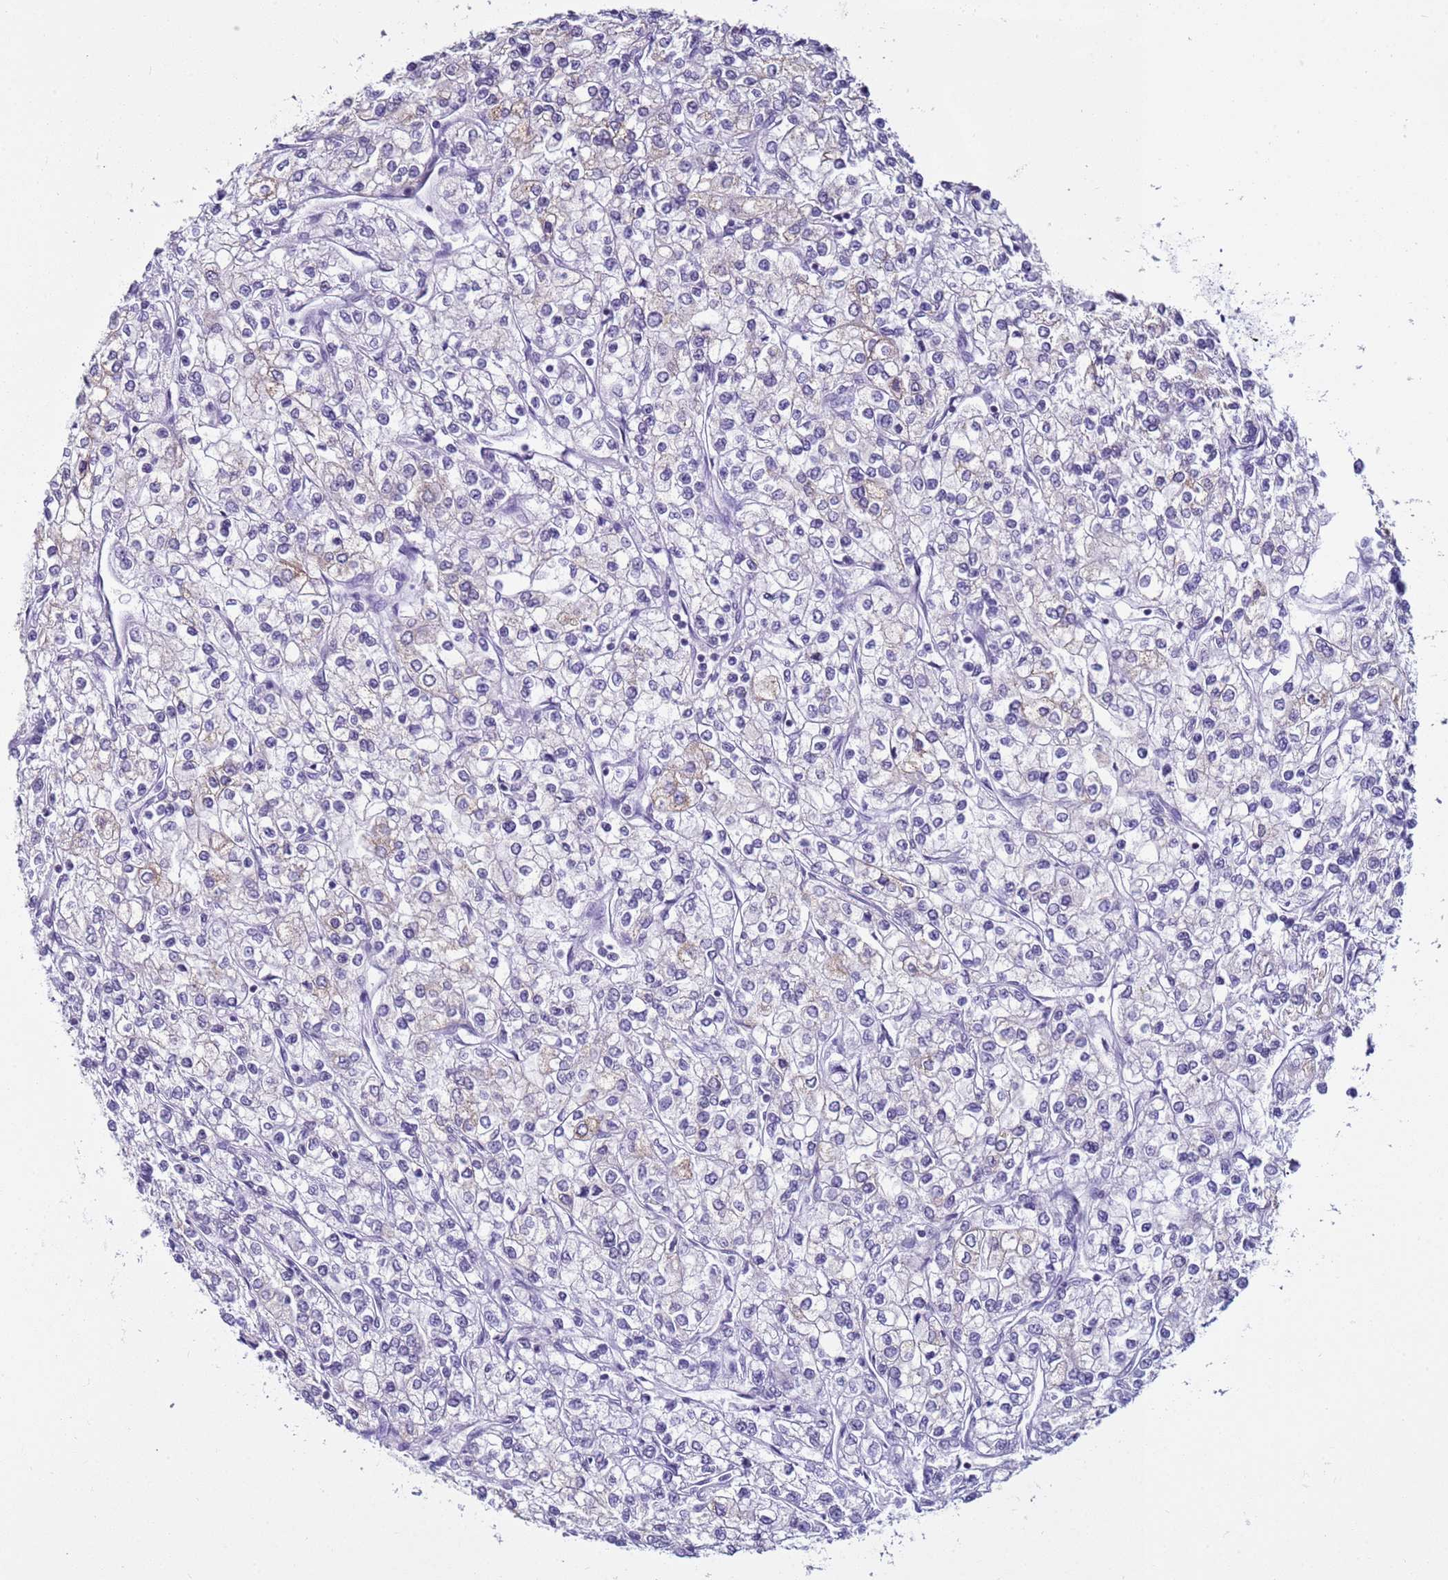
{"staining": {"intensity": "negative", "quantity": "none", "location": "none"}, "tissue": "renal cancer", "cell_type": "Tumor cells", "image_type": "cancer", "snomed": [{"axis": "morphology", "description": "Adenocarcinoma, NOS"}, {"axis": "topography", "description": "Kidney"}], "caption": "Histopathology image shows no protein expression in tumor cells of renal cancer tissue.", "gene": "DHX15", "patient": {"sex": "male", "age": 80}}